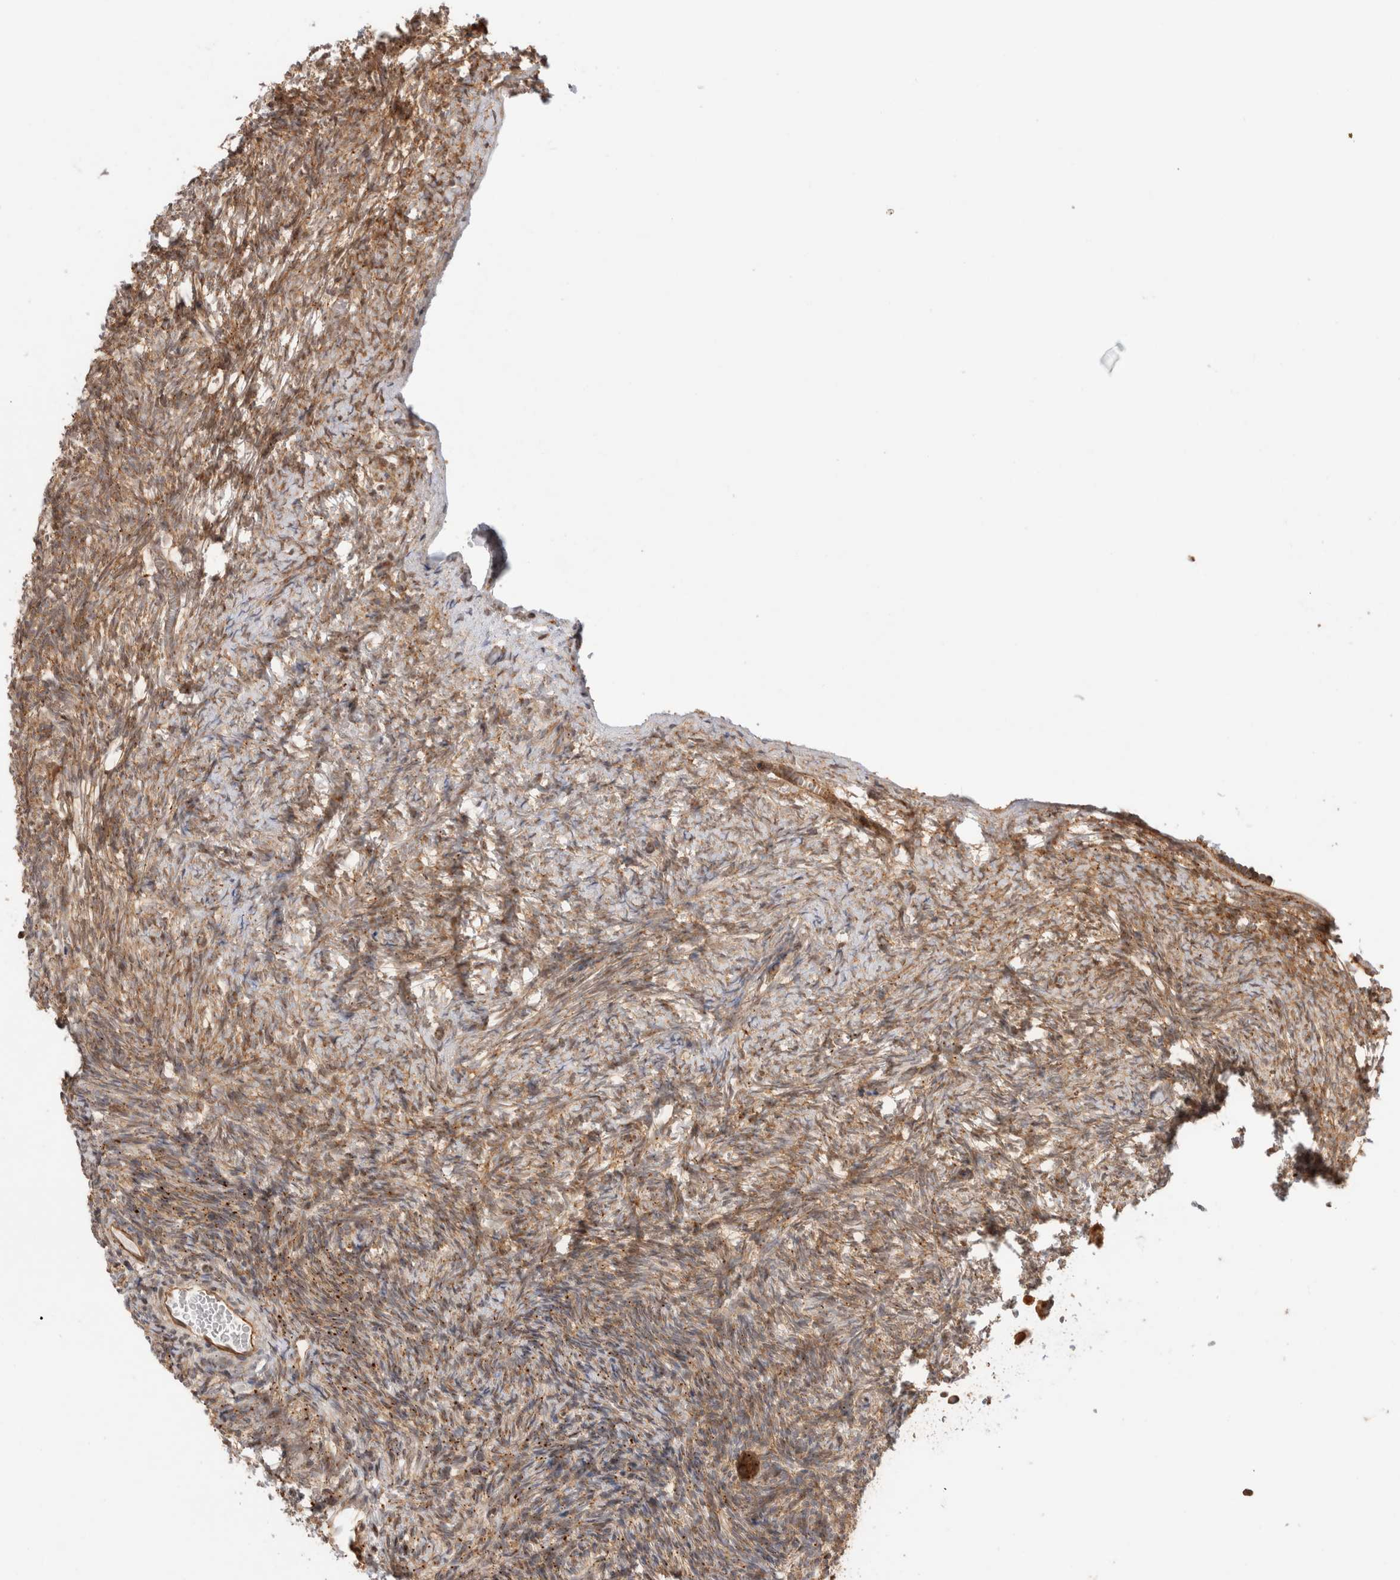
{"staining": {"intensity": "weak", "quantity": ">75%", "location": "cytoplasmic/membranous"}, "tissue": "ovary", "cell_type": "Ovarian stroma cells", "image_type": "normal", "snomed": [{"axis": "morphology", "description": "Normal tissue, NOS"}, {"axis": "topography", "description": "Ovary"}], "caption": "Immunohistochemistry of normal human ovary displays low levels of weak cytoplasmic/membranous expression in approximately >75% of ovarian stroma cells.", "gene": "ACTL9", "patient": {"sex": "female", "age": 34}}